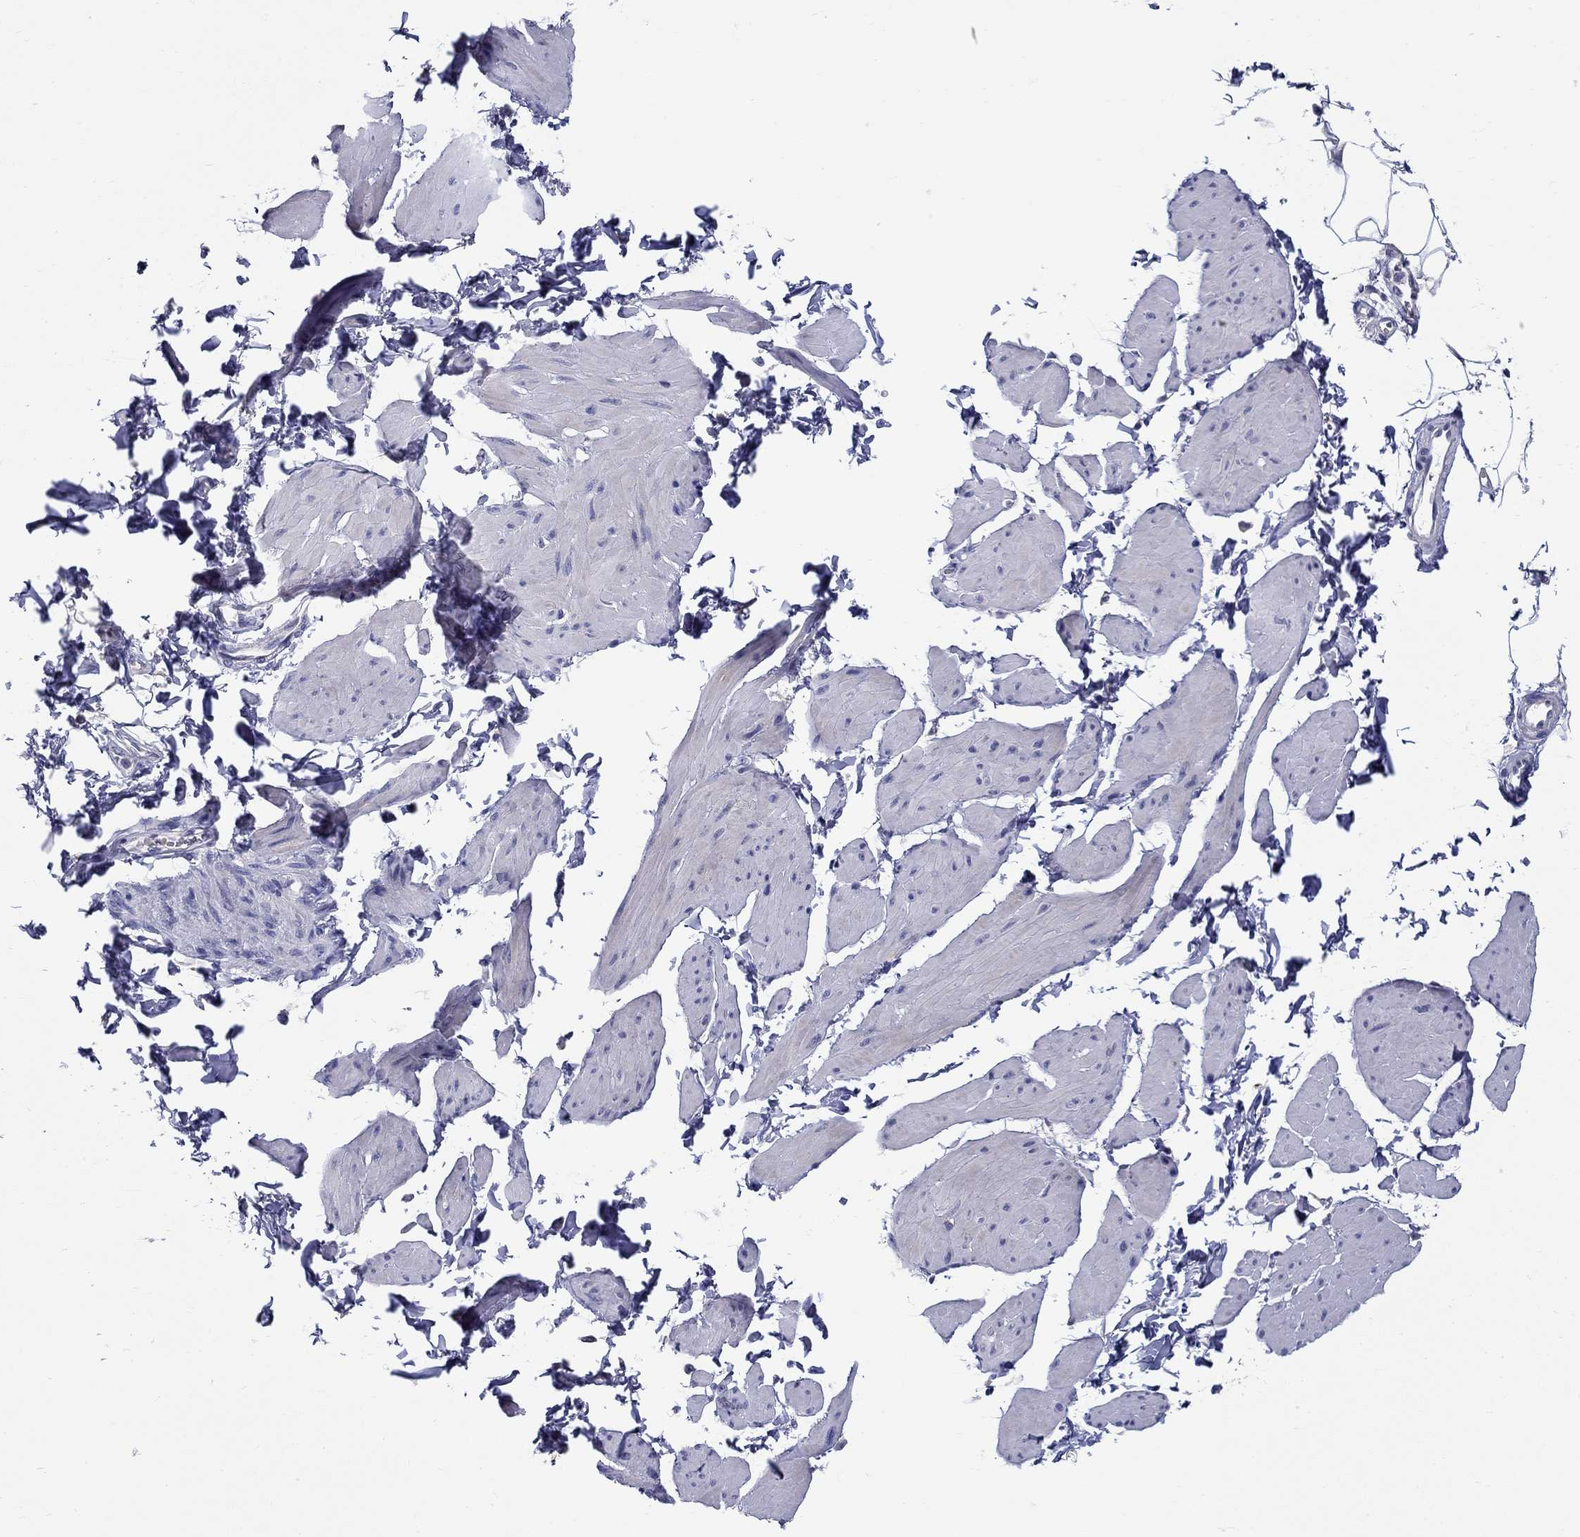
{"staining": {"intensity": "negative", "quantity": "none", "location": "none"}, "tissue": "smooth muscle", "cell_type": "Smooth muscle cells", "image_type": "normal", "snomed": [{"axis": "morphology", "description": "Normal tissue, NOS"}, {"axis": "topography", "description": "Adipose tissue"}, {"axis": "topography", "description": "Smooth muscle"}, {"axis": "topography", "description": "Peripheral nerve tissue"}], "caption": "The image displays no significant staining in smooth muscle cells of smooth muscle. Nuclei are stained in blue.", "gene": "QRFPR", "patient": {"sex": "male", "age": 83}}